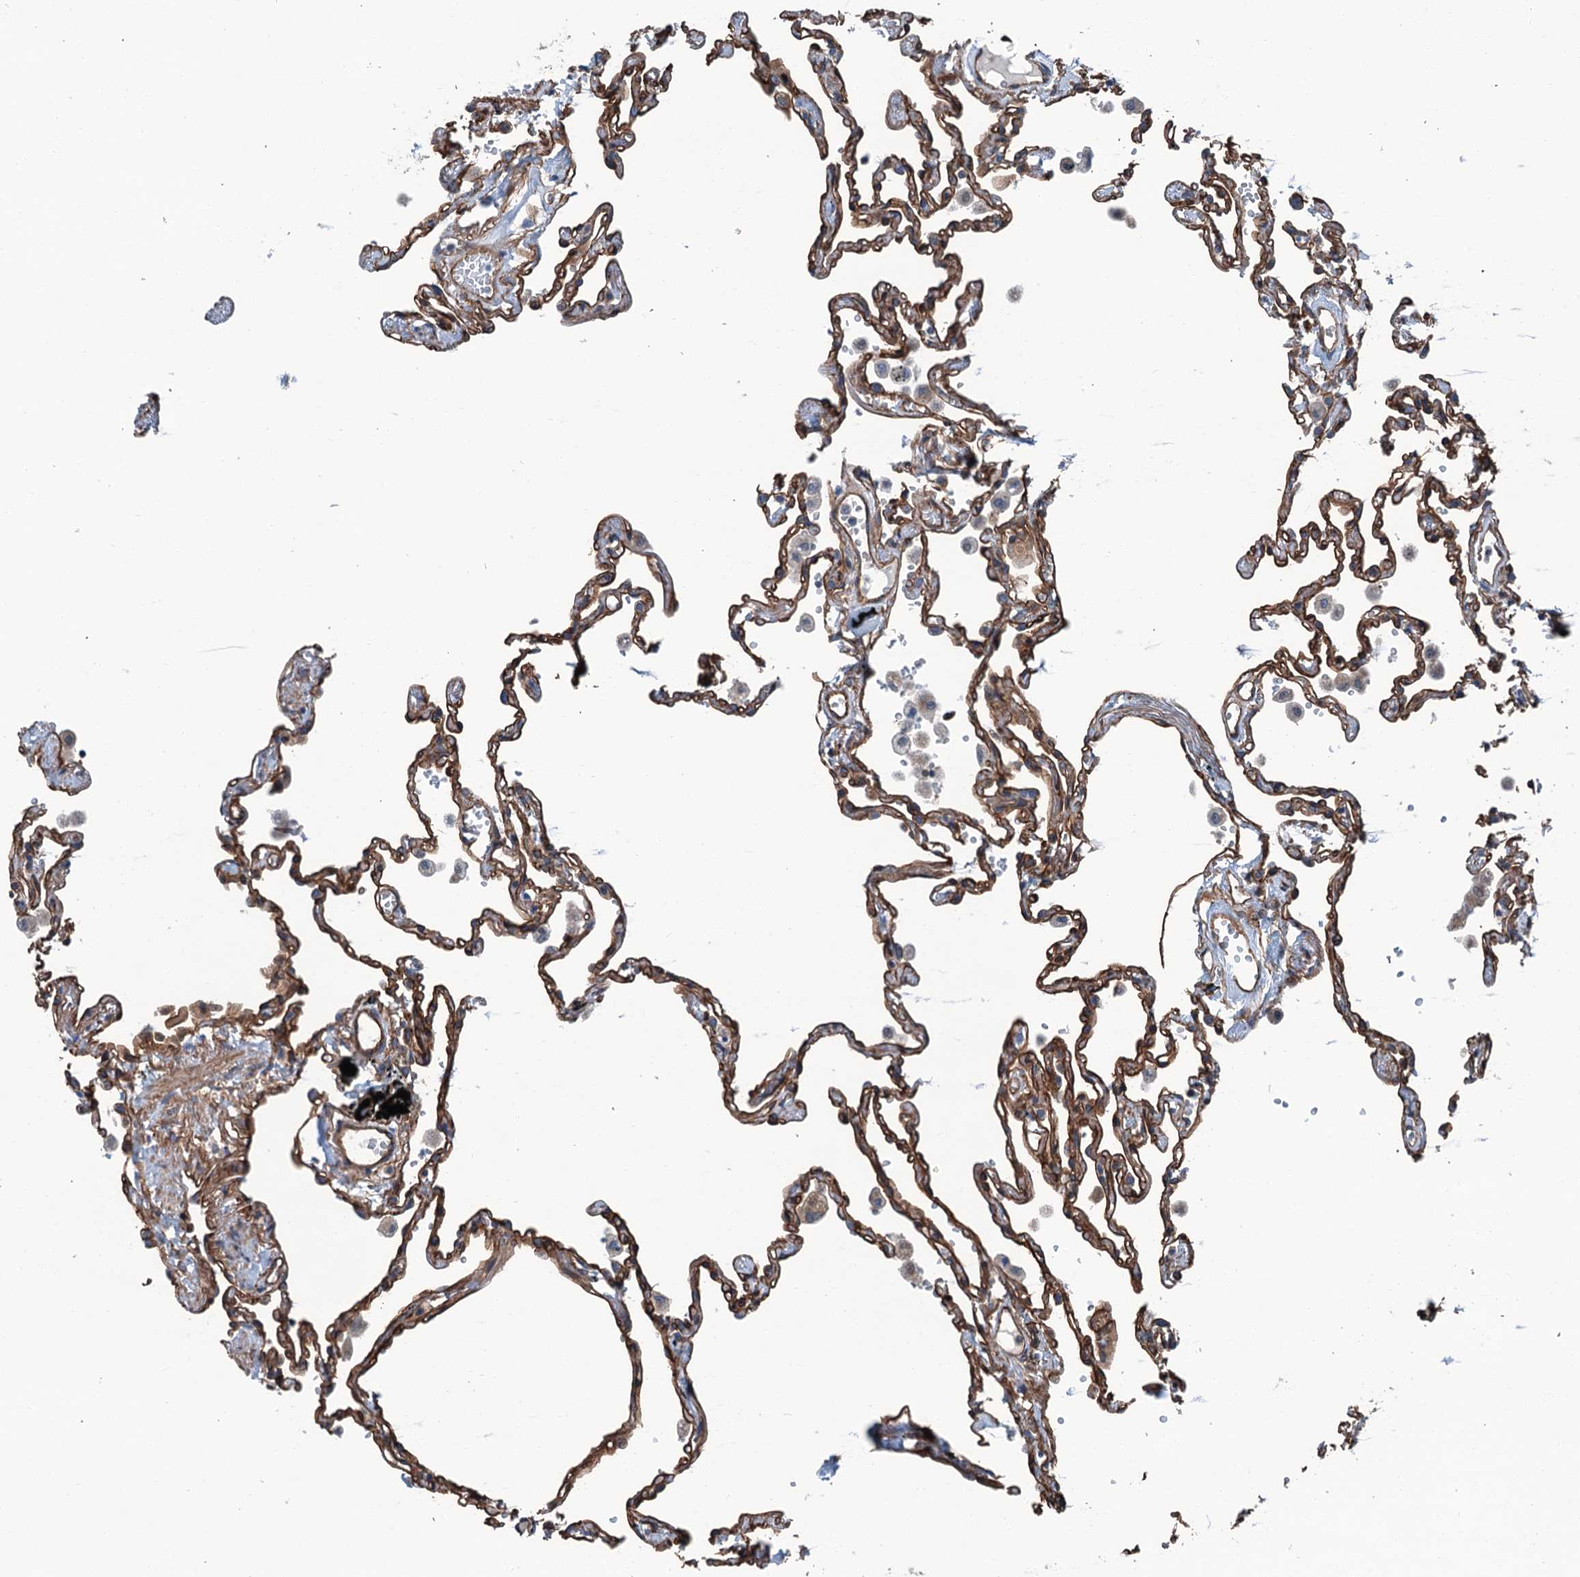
{"staining": {"intensity": "moderate", "quantity": ">75%", "location": "cytoplasmic/membranous"}, "tissue": "lung", "cell_type": "Alveolar cells", "image_type": "normal", "snomed": [{"axis": "morphology", "description": "Normal tissue, NOS"}, {"axis": "topography", "description": "Lung"}], "caption": "Brown immunohistochemical staining in unremarkable human lung demonstrates moderate cytoplasmic/membranous positivity in about >75% of alveolar cells. The staining is performed using DAB brown chromogen to label protein expression. The nuclei are counter-stained blue using hematoxylin.", "gene": "NMRAL1", "patient": {"sex": "female", "age": 67}}